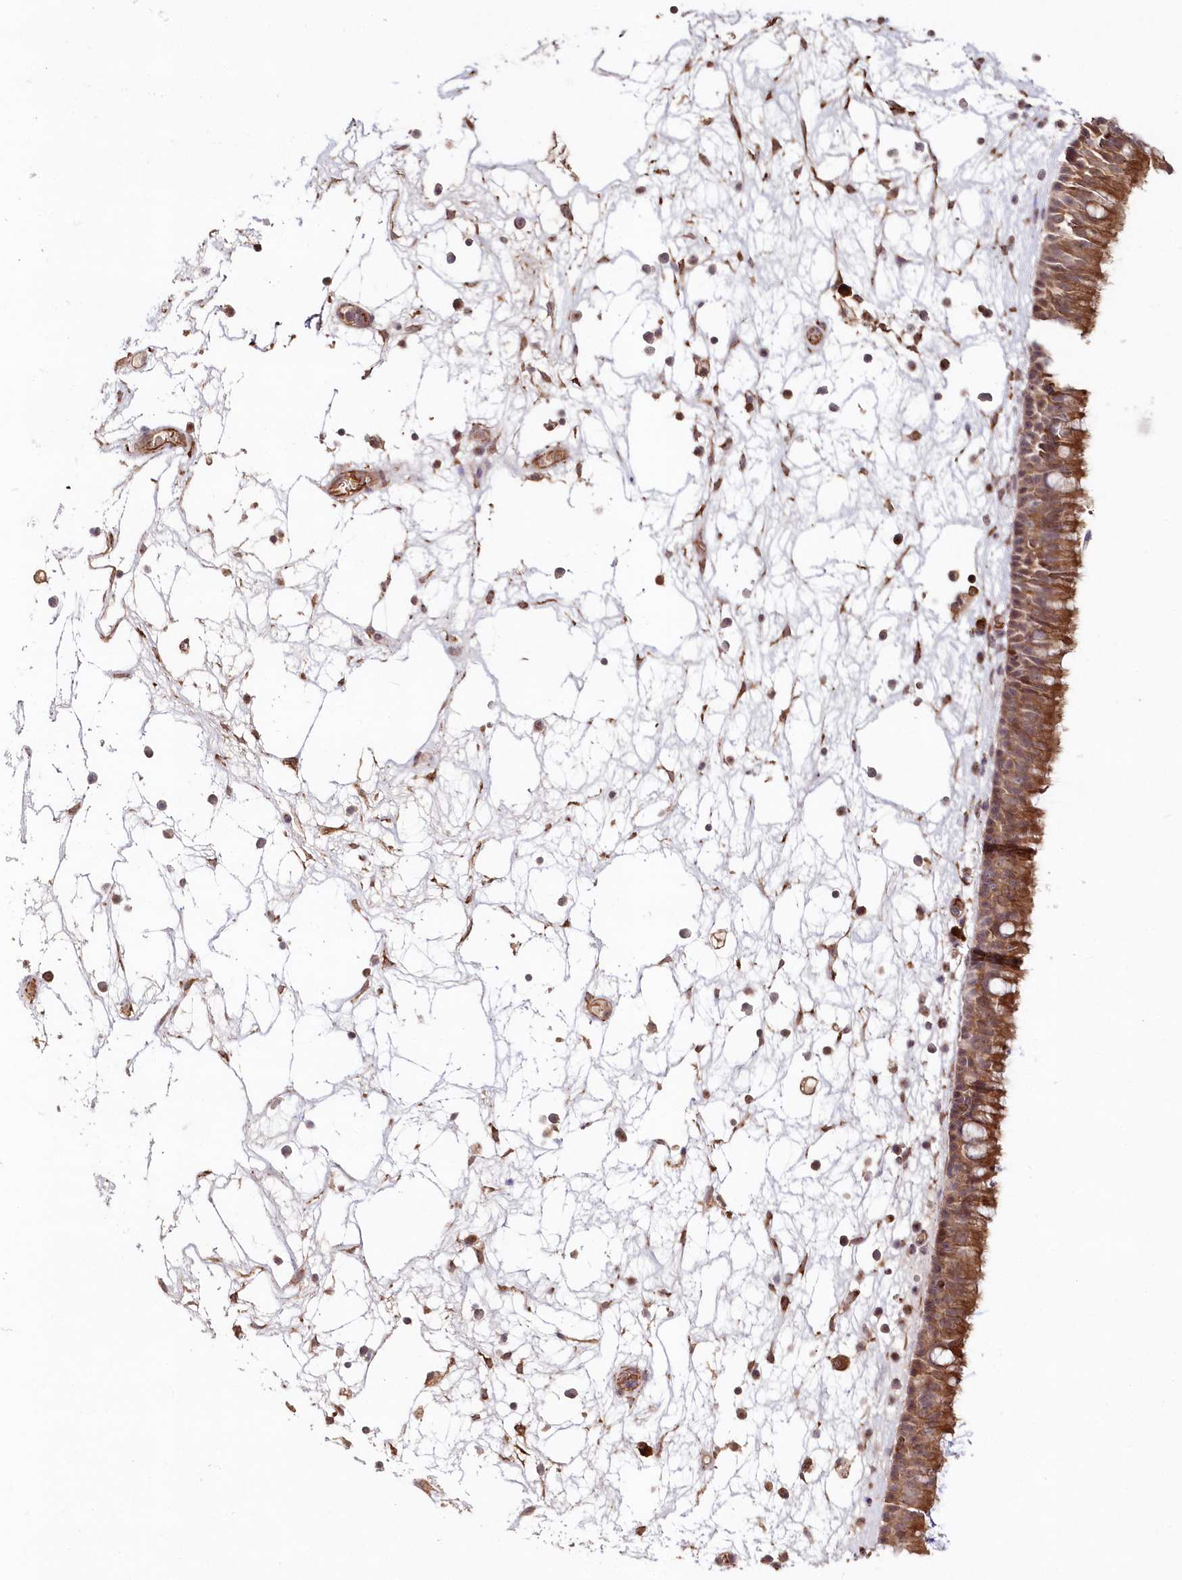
{"staining": {"intensity": "strong", "quantity": ">75%", "location": "cytoplasmic/membranous"}, "tissue": "nasopharynx", "cell_type": "Respiratory epithelial cells", "image_type": "normal", "snomed": [{"axis": "morphology", "description": "Normal tissue, NOS"}, {"axis": "morphology", "description": "Inflammation, NOS"}, {"axis": "morphology", "description": "Malignant melanoma, Metastatic site"}, {"axis": "topography", "description": "Nasopharynx"}], "caption": "Protein expression by immunohistochemistry reveals strong cytoplasmic/membranous staining in approximately >75% of respiratory epithelial cells in unremarkable nasopharynx.", "gene": "HYCC2", "patient": {"sex": "male", "age": 70}}